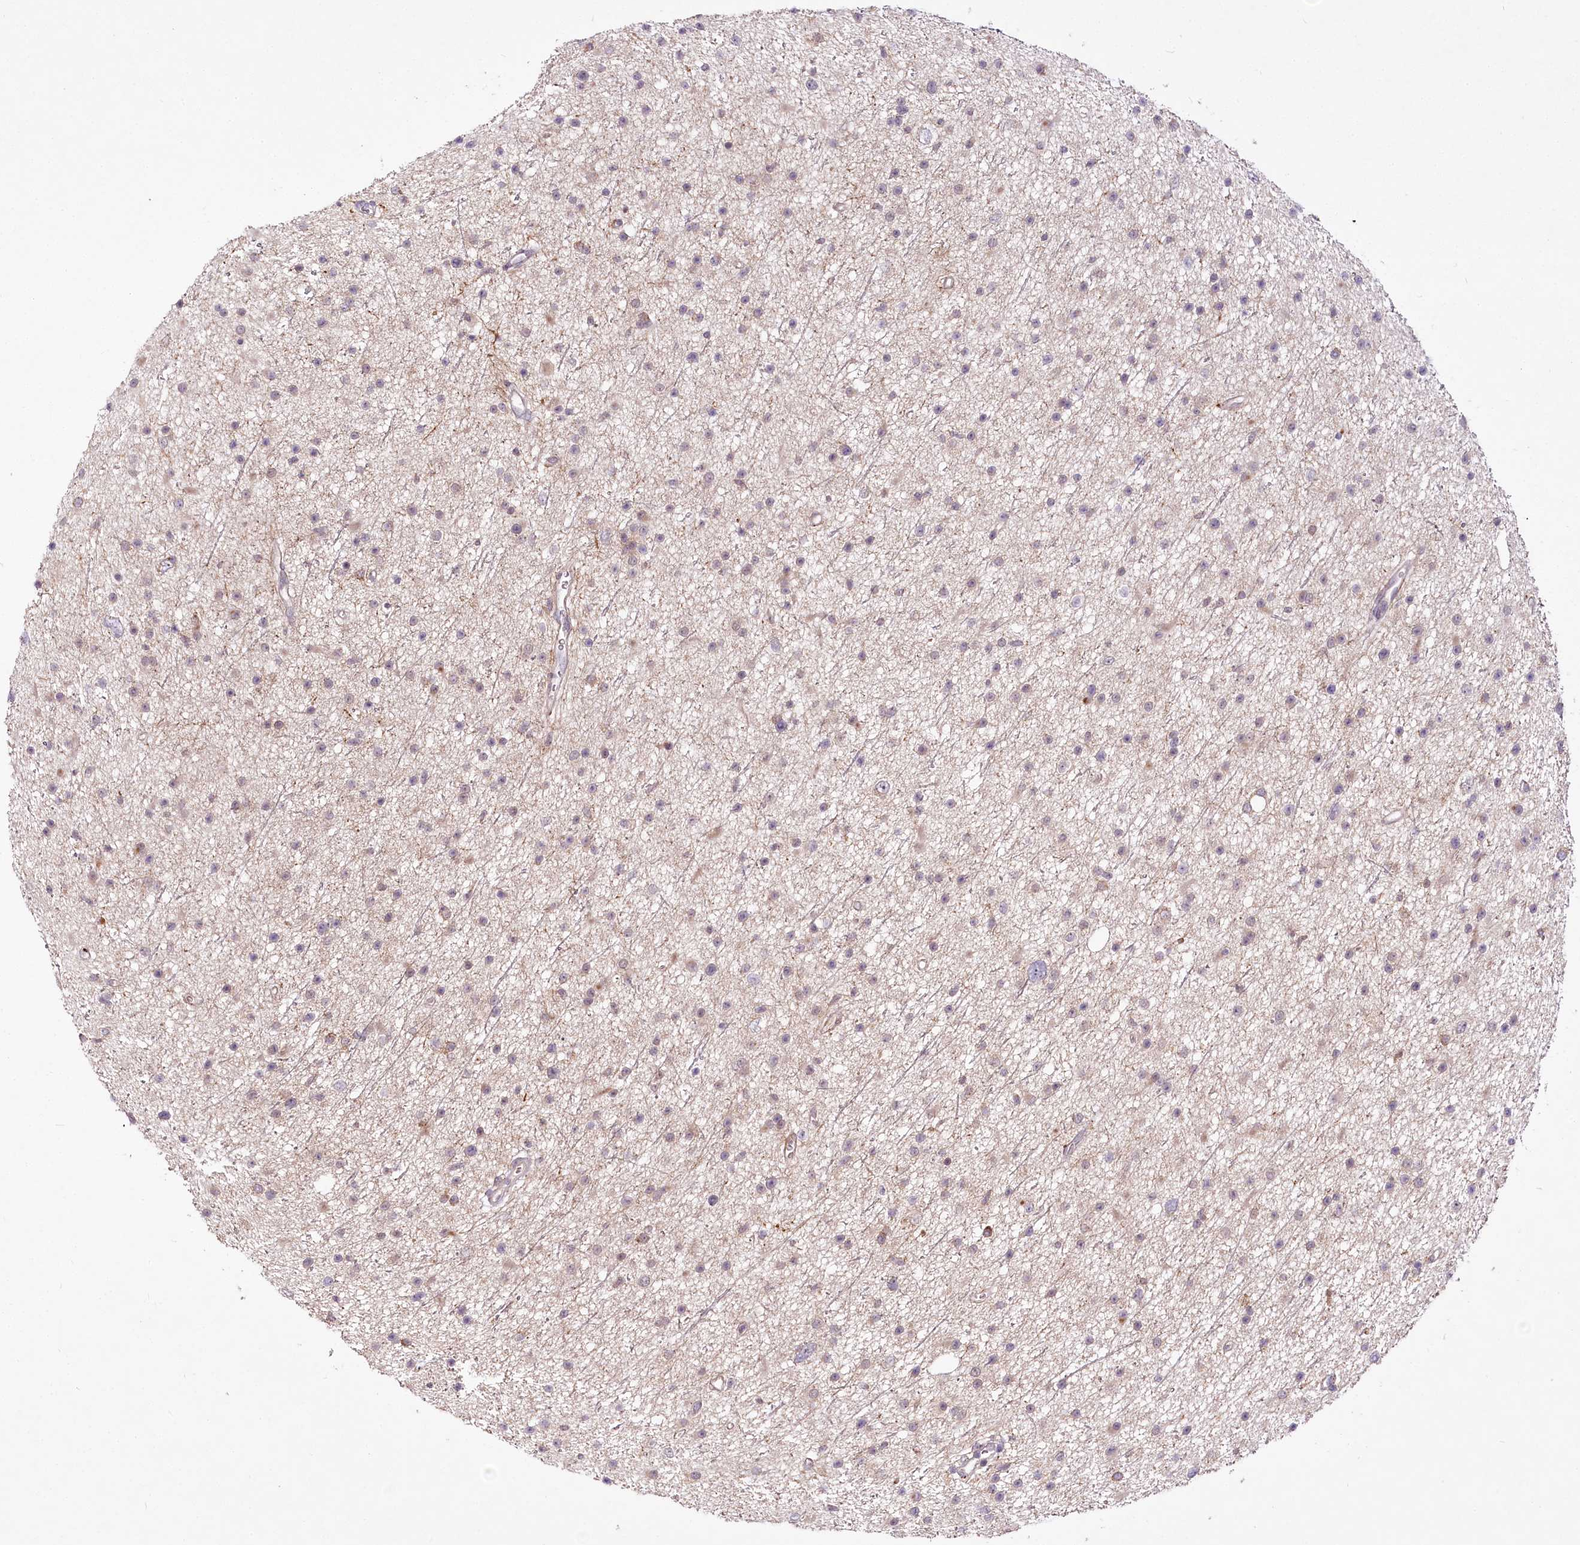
{"staining": {"intensity": "weak", "quantity": "<25%", "location": "cytoplasmic/membranous"}, "tissue": "glioma", "cell_type": "Tumor cells", "image_type": "cancer", "snomed": [{"axis": "morphology", "description": "Glioma, malignant, Low grade"}, {"axis": "topography", "description": "Cerebral cortex"}], "caption": "The image displays no significant staining in tumor cells of malignant low-grade glioma. Nuclei are stained in blue.", "gene": "VWA5A", "patient": {"sex": "female", "age": 39}}